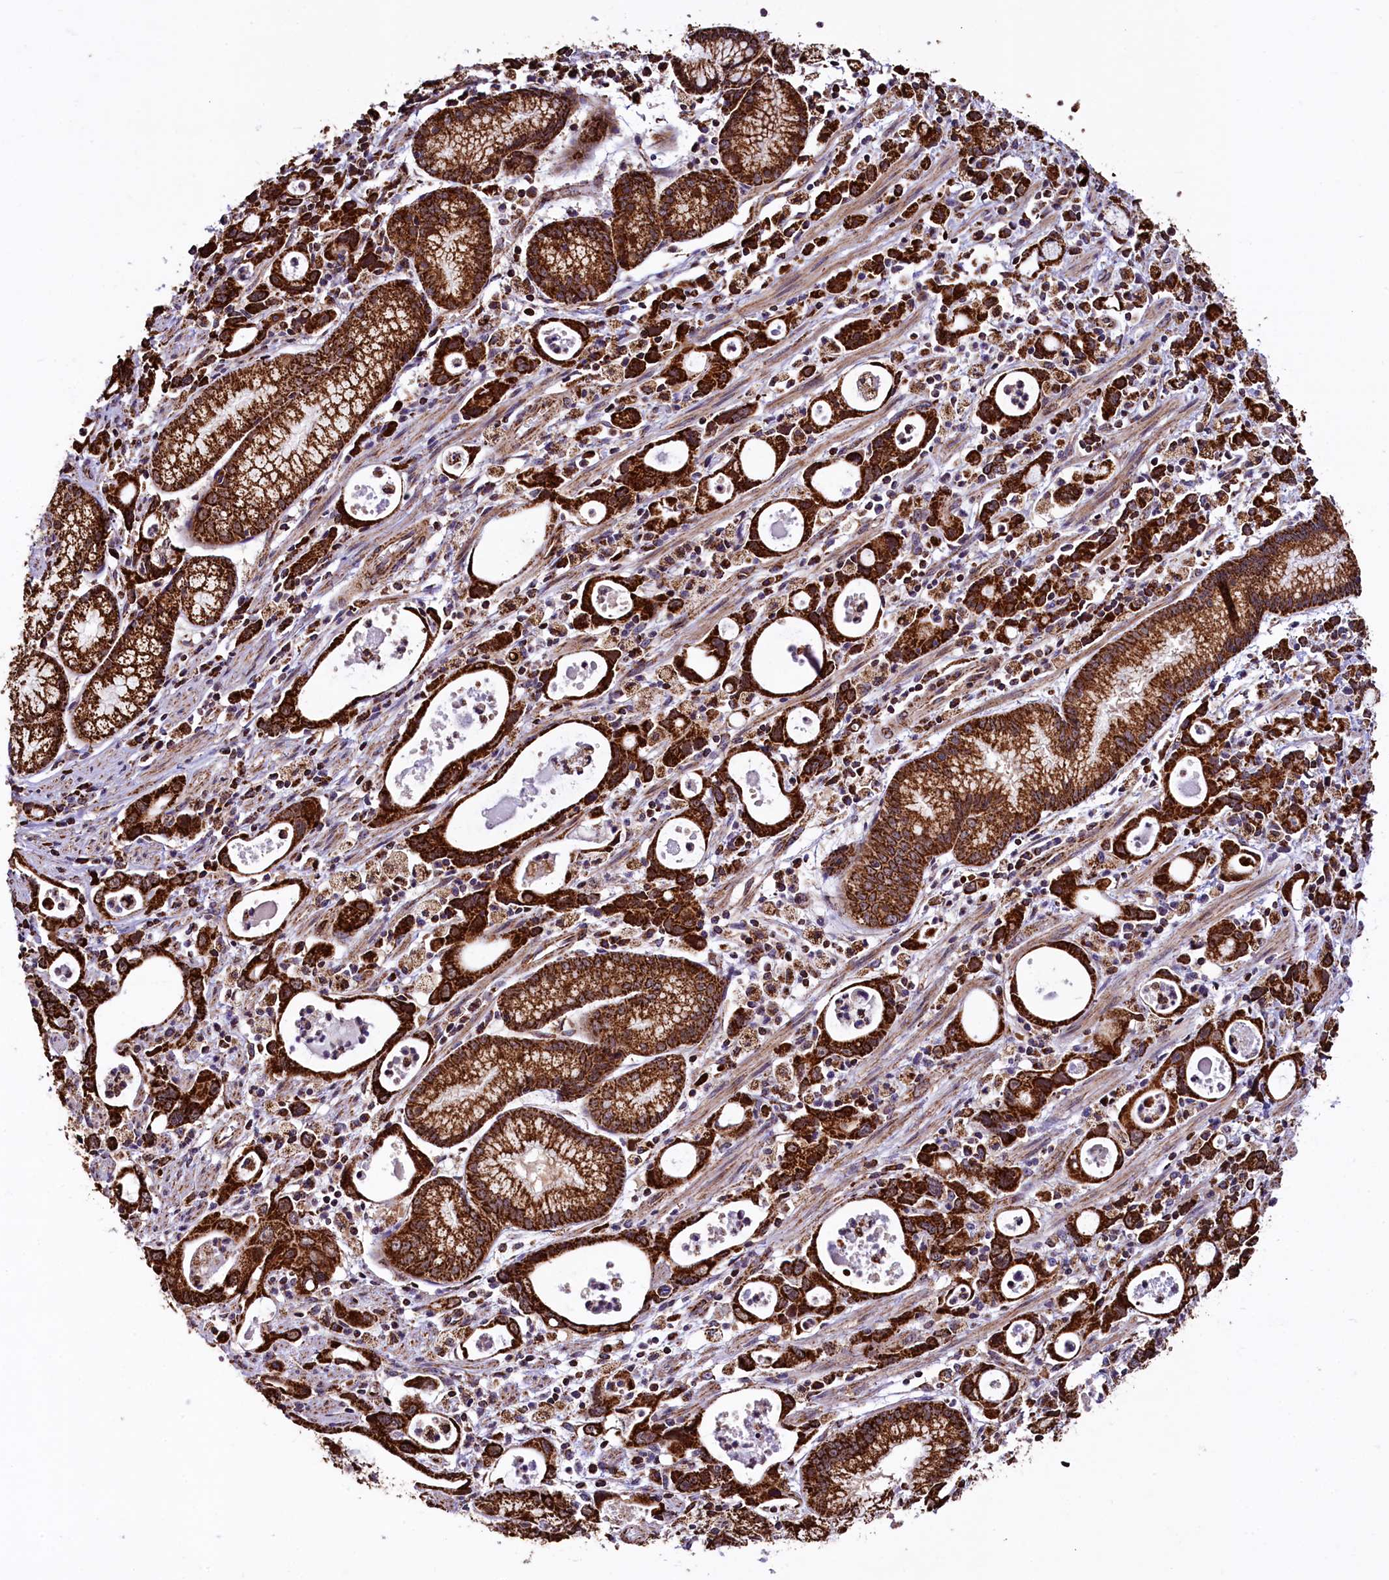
{"staining": {"intensity": "strong", "quantity": ">75%", "location": "cytoplasmic/membranous"}, "tissue": "stomach cancer", "cell_type": "Tumor cells", "image_type": "cancer", "snomed": [{"axis": "morphology", "description": "Adenocarcinoma, NOS"}, {"axis": "topography", "description": "Stomach, lower"}], "caption": "Stomach cancer stained with DAB immunohistochemistry reveals high levels of strong cytoplasmic/membranous expression in about >75% of tumor cells.", "gene": "KLC2", "patient": {"sex": "female", "age": 43}}